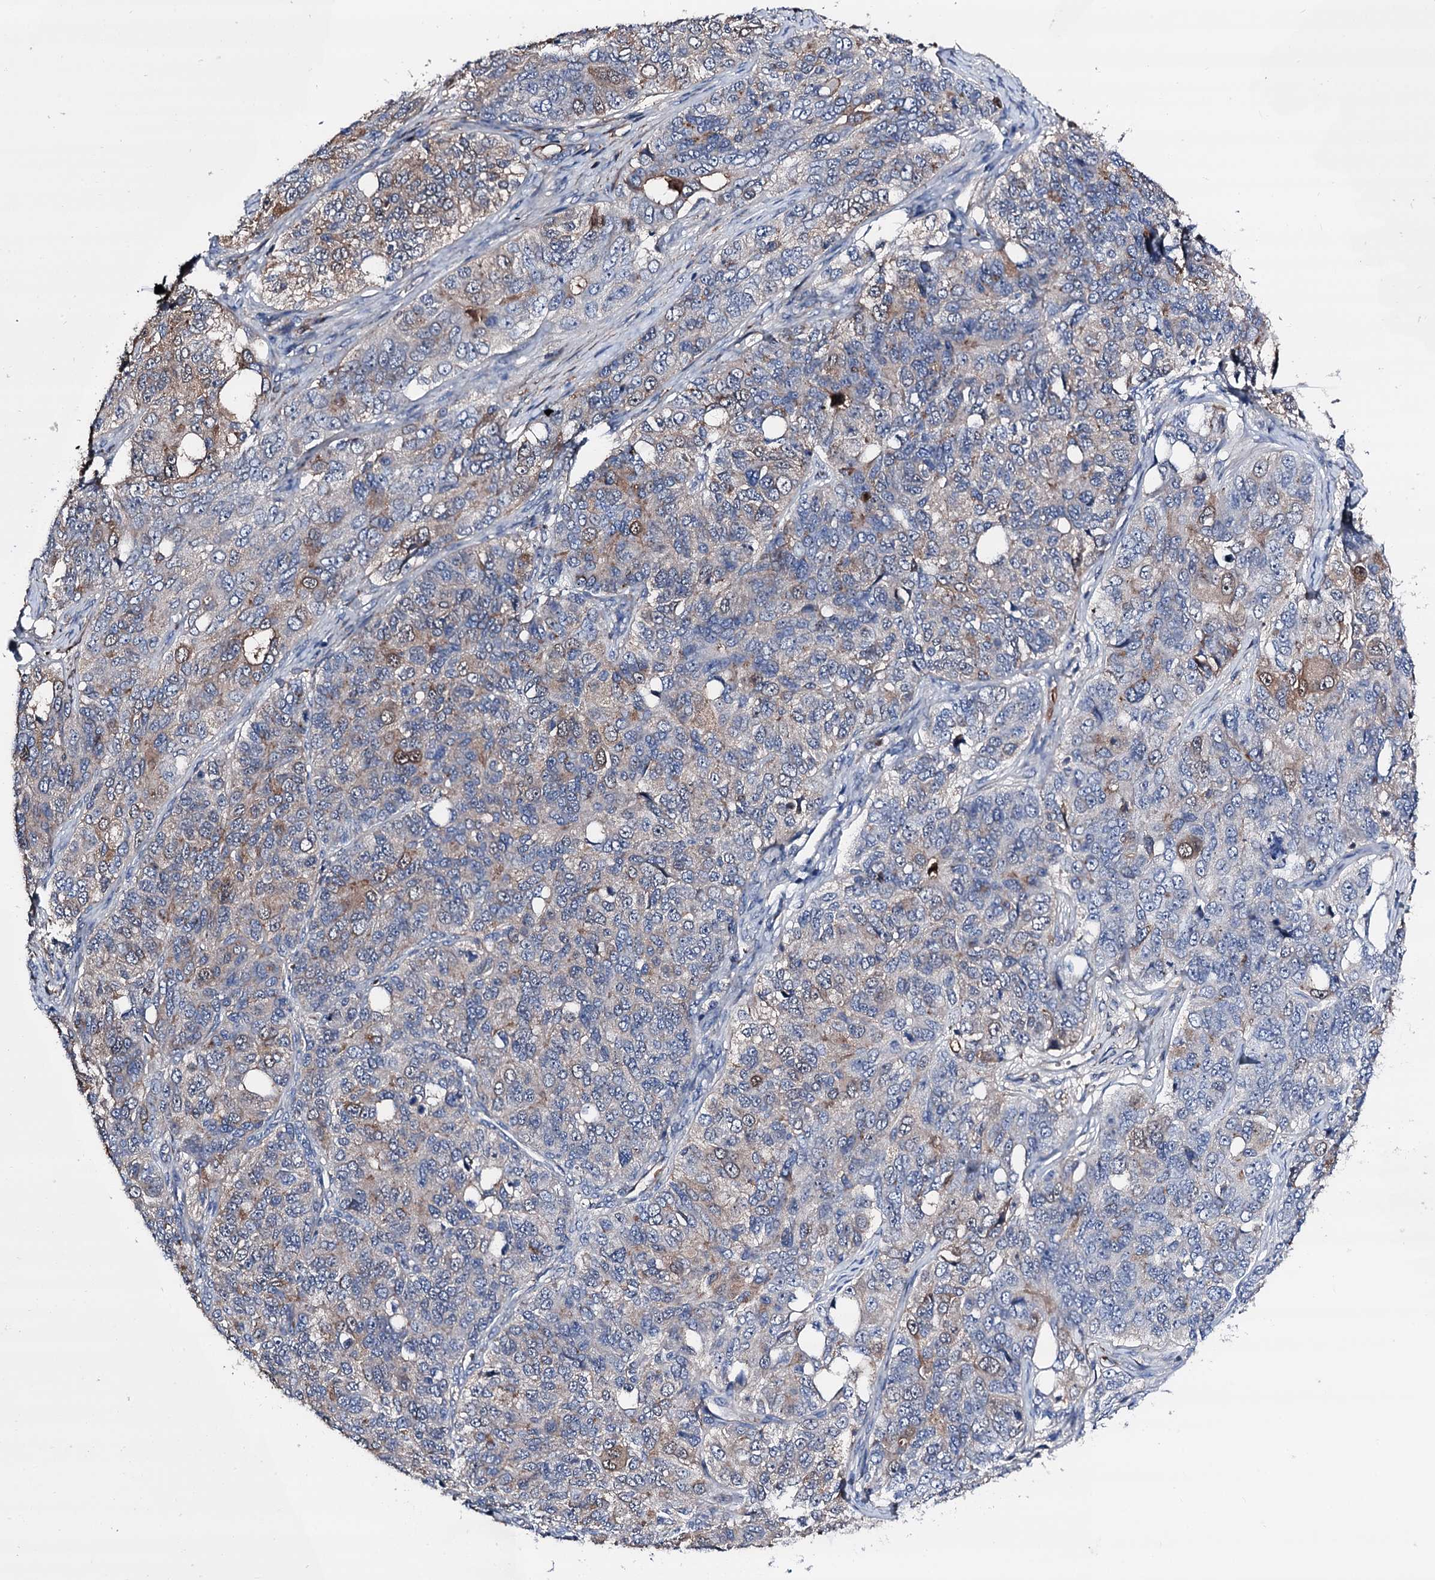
{"staining": {"intensity": "weak", "quantity": "<25%", "location": "cytoplasmic/membranous,nuclear"}, "tissue": "ovarian cancer", "cell_type": "Tumor cells", "image_type": "cancer", "snomed": [{"axis": "morphology", "description": "Carcinoma, endometroid"}, {"axis": "topography", "description": "Ovary"}], "caption": "High power microscopy histopathology image of an immunohistochemistry (IHC) image of ovarian endometroid carcinoma, revealing no significant positivity in tumor cells.", "gene": "TRAFD1", "patient": {"sex": "female", "age": 51}}